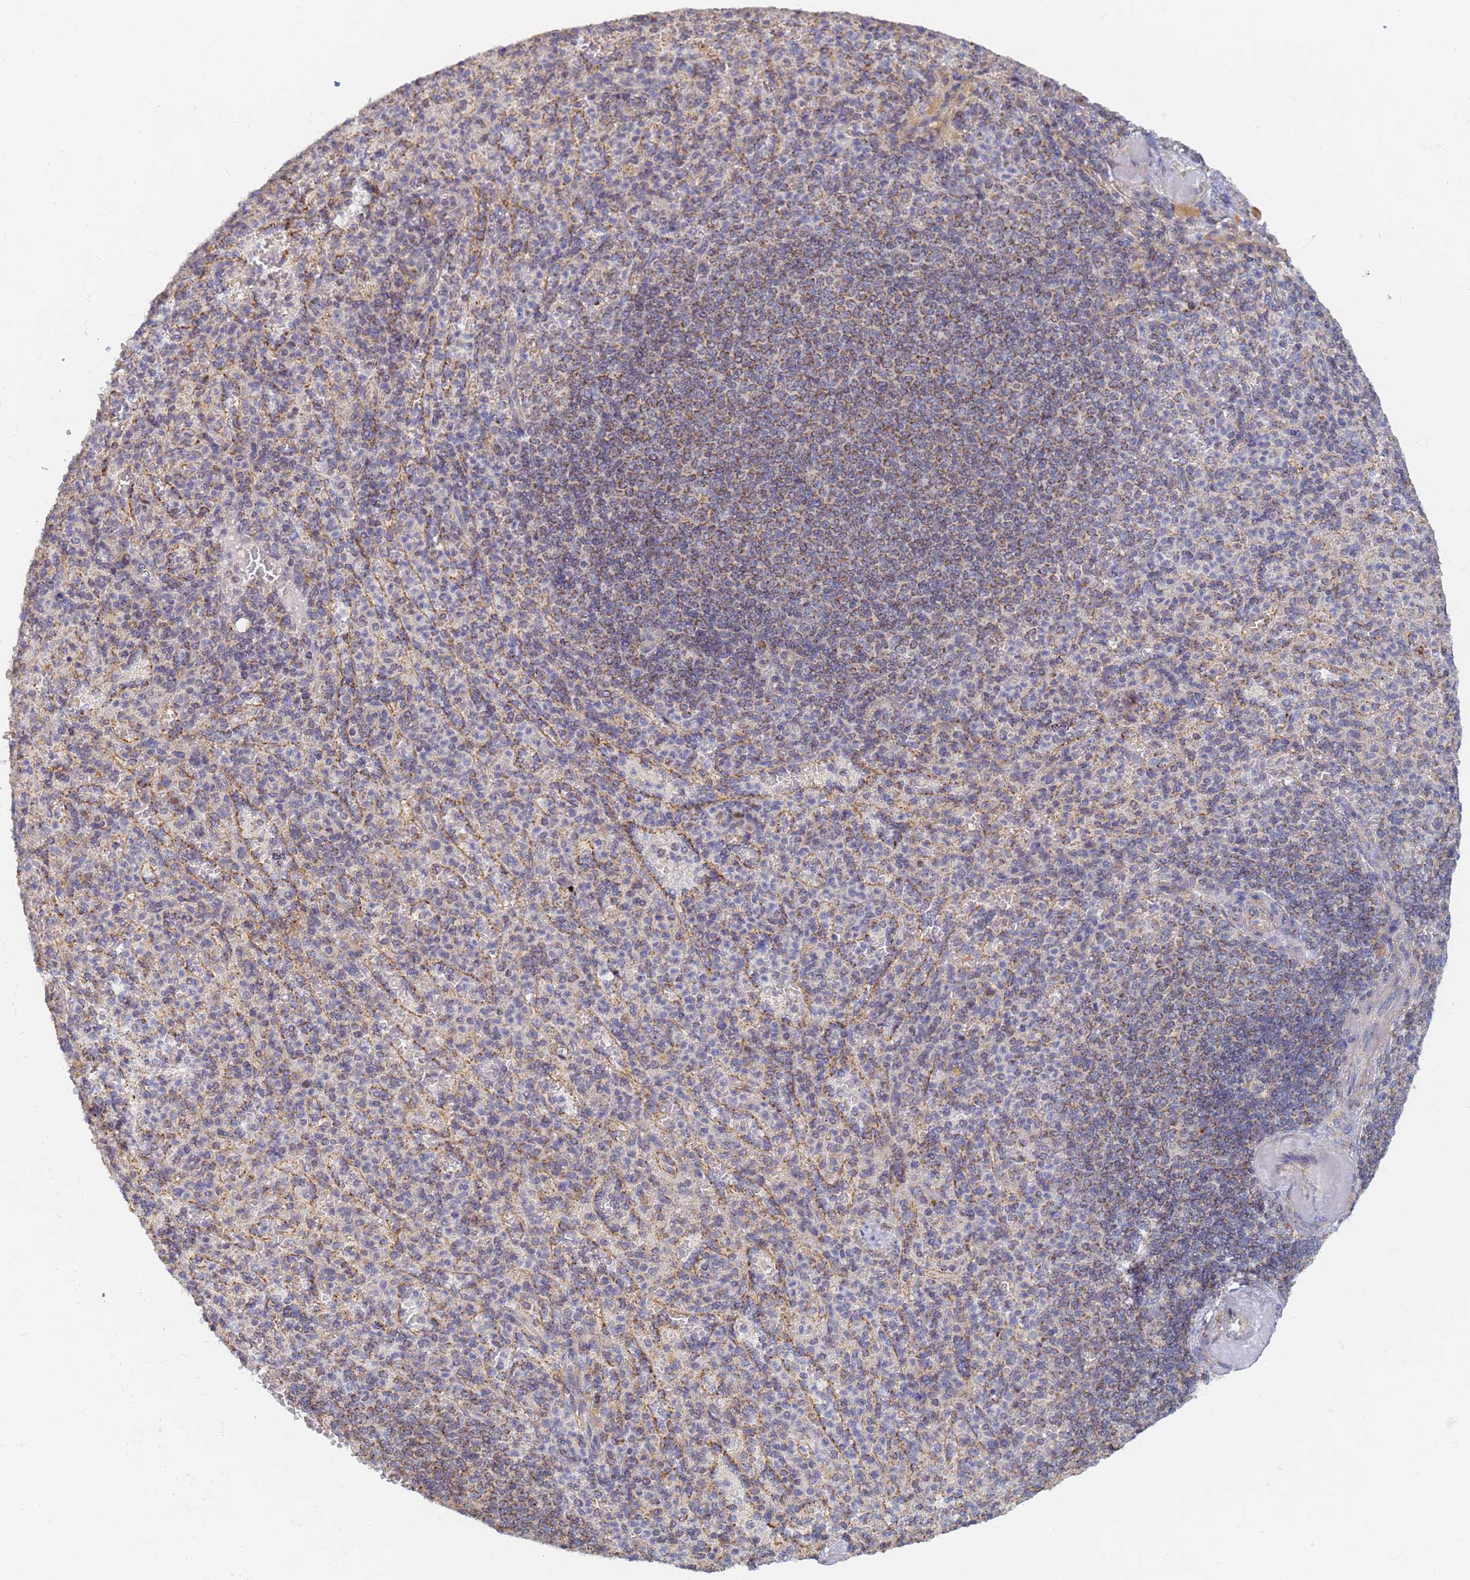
{"staining": {"intensity": "weak", "quantity": "25%-75%", "location": "cytoplasmic/membranous"}, "tissue": "spleen", "cell_type": "Cells in red pulp", "image_type": "normal", "snomed": [{"axis": "morphology", "description": "Normal tissue, NOS"}, {"axis": "topography", "description": "Spleen"}], "caption": "Spleen stained with a brown dye demonstrates weak cytoplasmic/membranous positive staining in about 25%-75% of cells in red pulp.", "gene": "UTP23", "patient": {"sex": "female", "age": 74}}